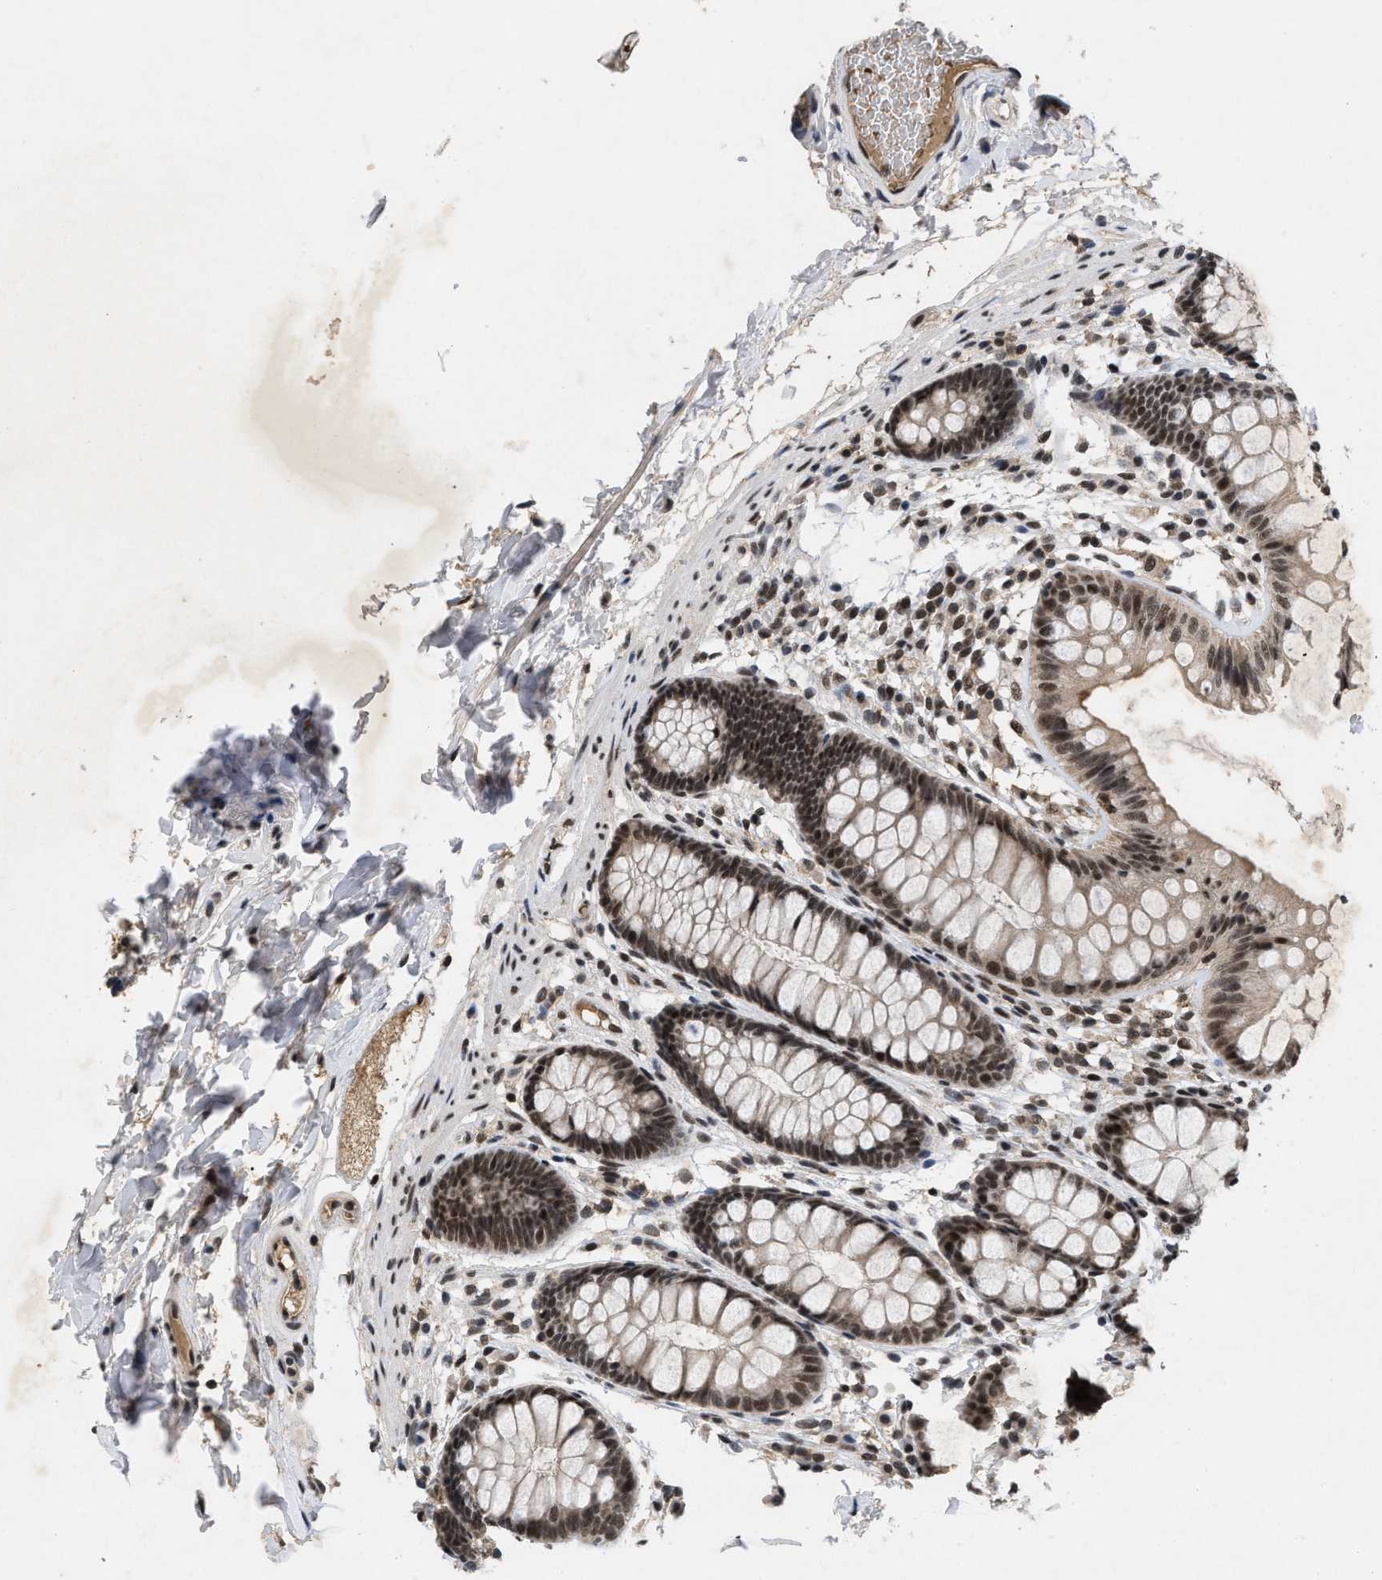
{"staining": {"intensity": "moderate", "quantity": ">75%", "location": "cytoplasmic/membranous,nuclear"}, "tissue": "colon", "cell_type": "Endothelial cells", "image_type": "normal", "snomed": [{"axis": "morphology", "description": "Normal tissue, NOS"}, {"axis": "topography", "description": "Colon"}], "caption": "This histopathology image shows IHC staining of unremarkable colon, with medium moderate cytoplasmic/membranous,nuclear positivity in about >75% of endothelial cells.", "gene": "ZNF346", "patient": {"sex": "female", "age": 56}}